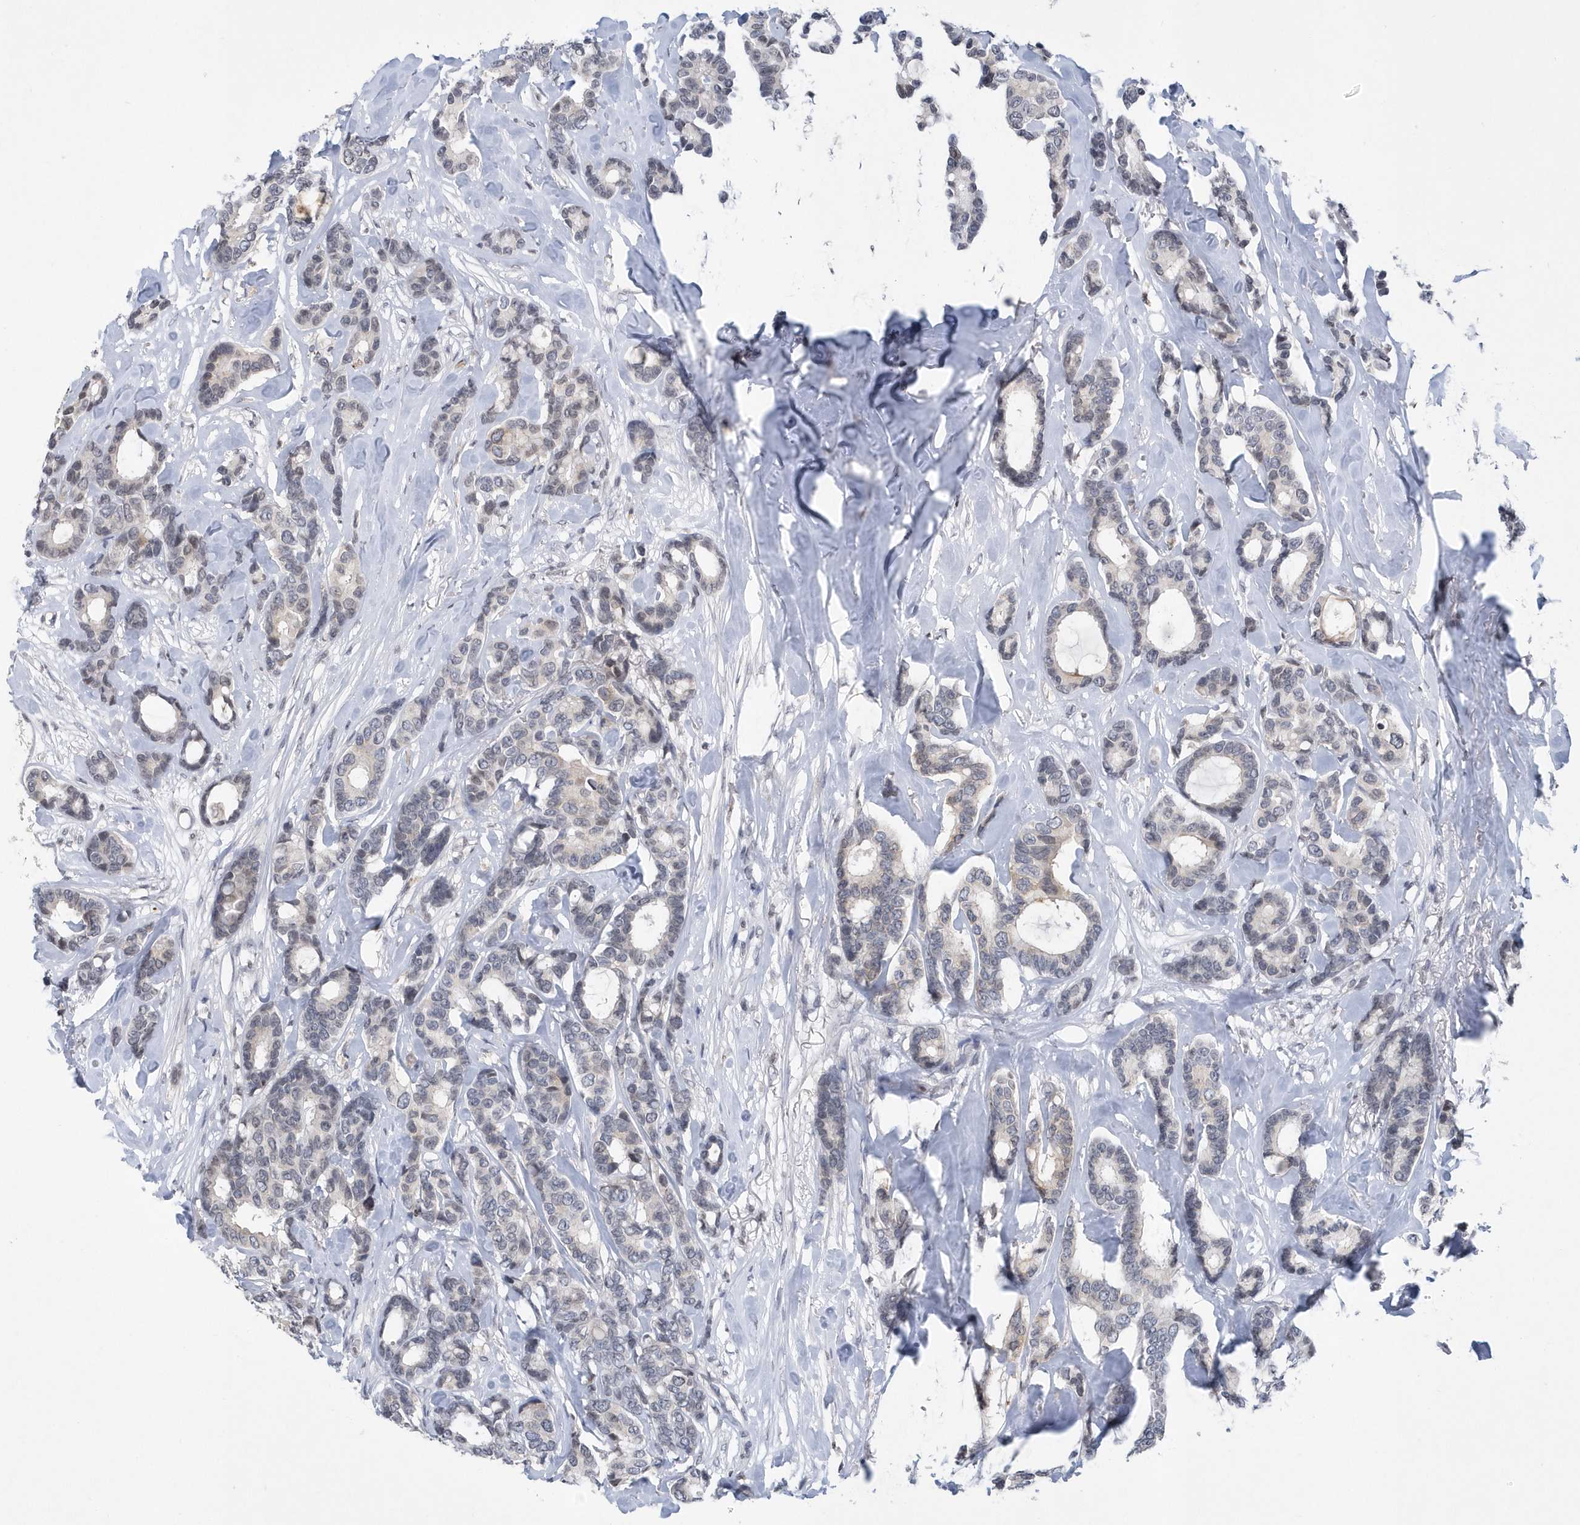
{"staining": {"intensity": "negative", "quantity": "none", "location": "none"}, "tissue": "breast cancer", "cell_type": "Tumor cells", "image_type": "cancer", "snomed": [{"axis": "morphology", "description": "Duct carcinoma"}, {"axis": "topography", "description": "Breast"}], "caption": "Photomicrograph shows no significant protein expression in tumor cells of breast cancer (infiltrating ductal carcinoma).", "gene": "VWA5B2", "patient": {"sex": "female", "age": 87}}